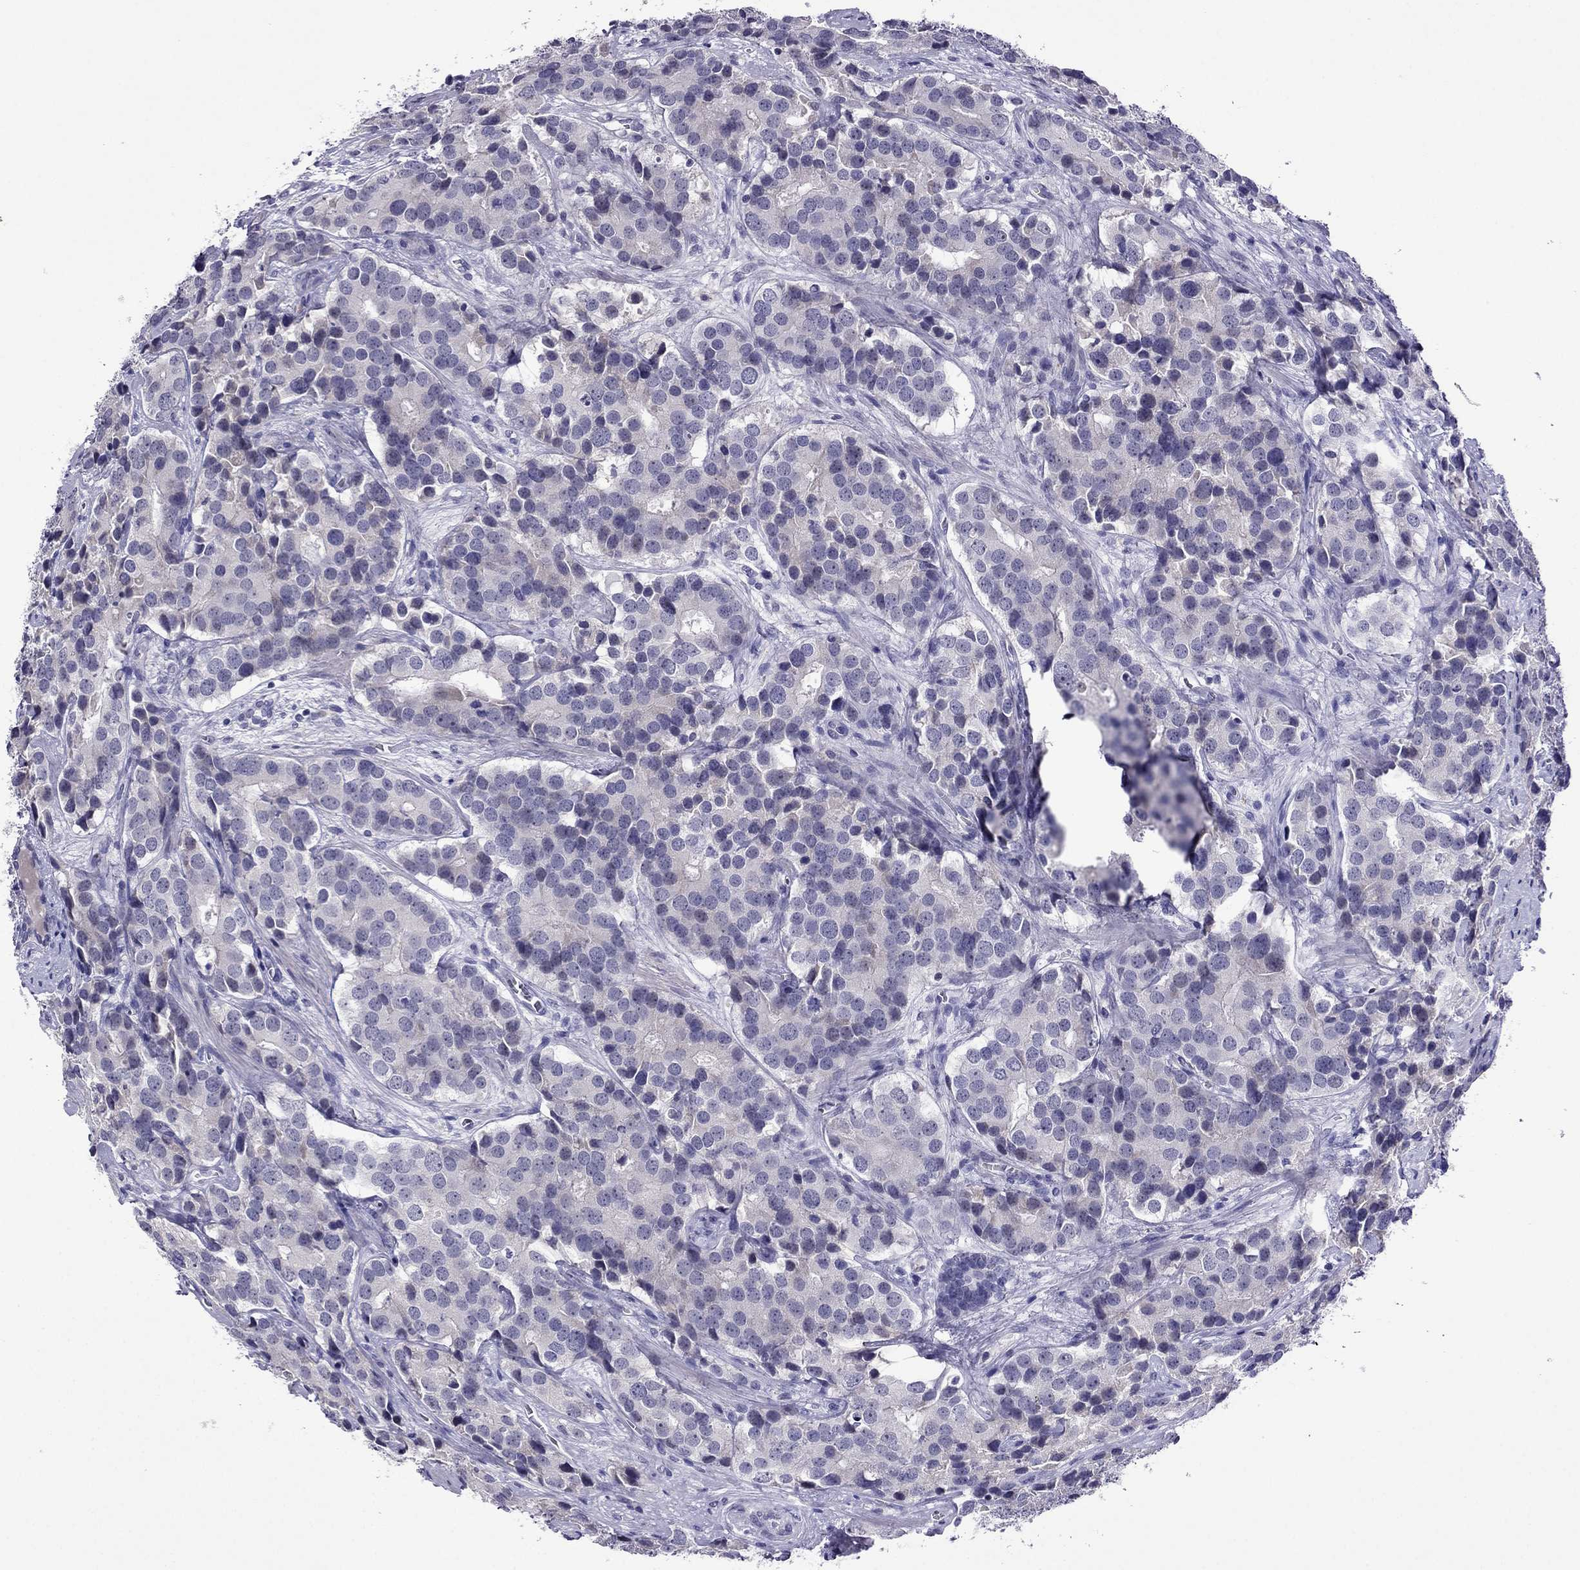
{"staining": {"intensity": "negative", "quantity": "none", "location": "none"}, "tissue": "prostate cancer", "cell_type": "Tumor cells", "image_type": "cancer", "snomed": [{"axis": "morphology", "description": "Adenocarcinoma, NOS"}, {"axis": "topography", "description": "Prostate and seminal vesicle, NOS"}], "caption": "Immunohistochemistry of human prostate adenocarcinoma demonstrates no expression in tumor cells. (Brightfield microscopy of DAB (3,3'-diaminobenzidine) immunohistochemistry at high magnification).", "gene": "SPTBN4", "patient": {"sex": "male", "age": 63}}